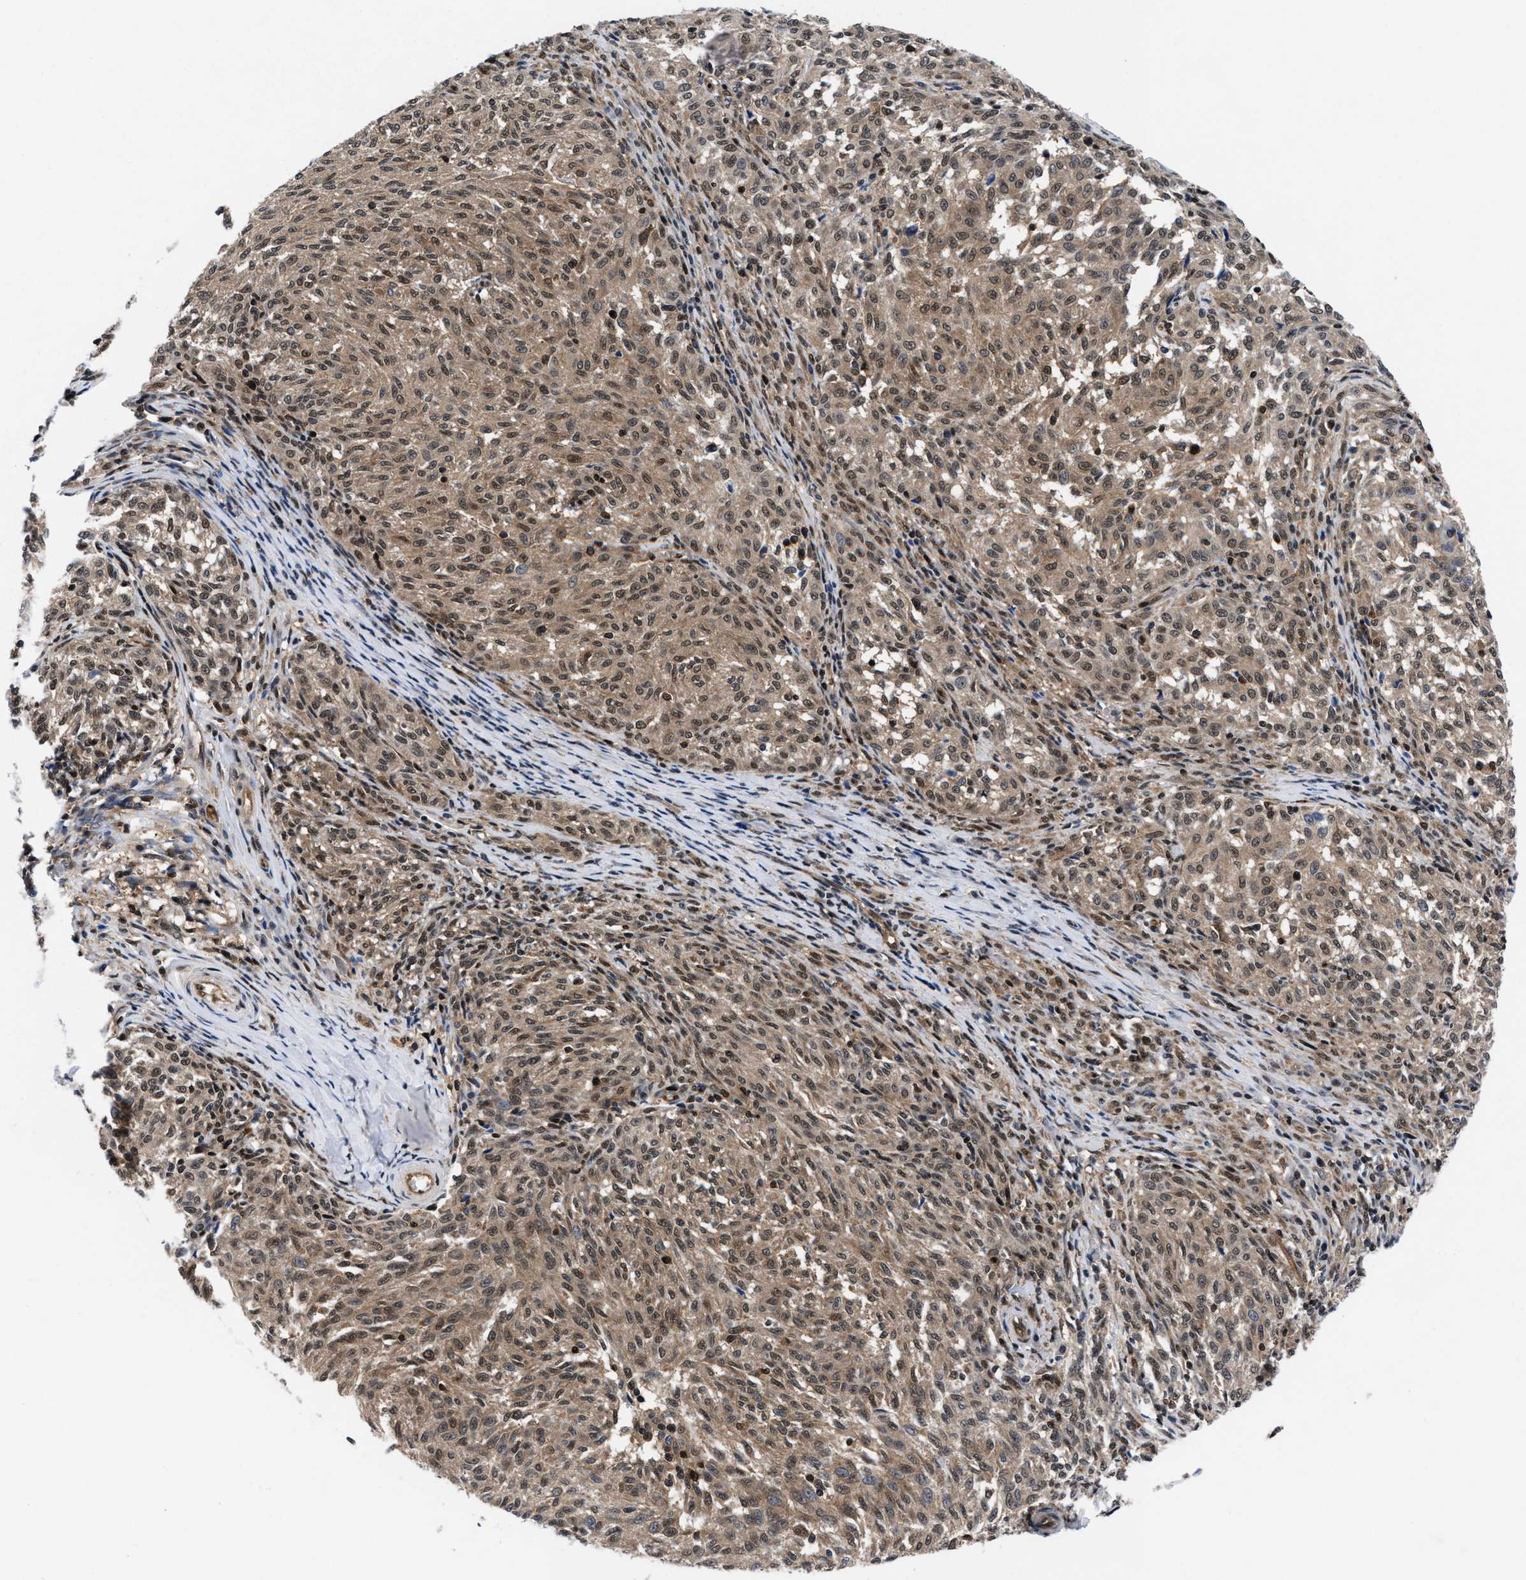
{"staining": {"intensity": "weak", "quantity": ">75%", "location": "cytoplasmic/membranous,nuclear"}, "tissue": "melanoma", "cell_type": "Tumor cells", "image_type": "cancer", "snomed": [{"axis": "morphology", "description": "Malignant melanoma, NOS"}, {"axis": "topography", "description": "Skin"}], "caption": "This image demonstrates immunohistochemistry staining of human melanoma, with low weak cytoplasmic/membranous and nuclear positivity in about >75% of tumor cells.", "gene": "ACLY", "patient": {"sex": "female", "age": 72}}